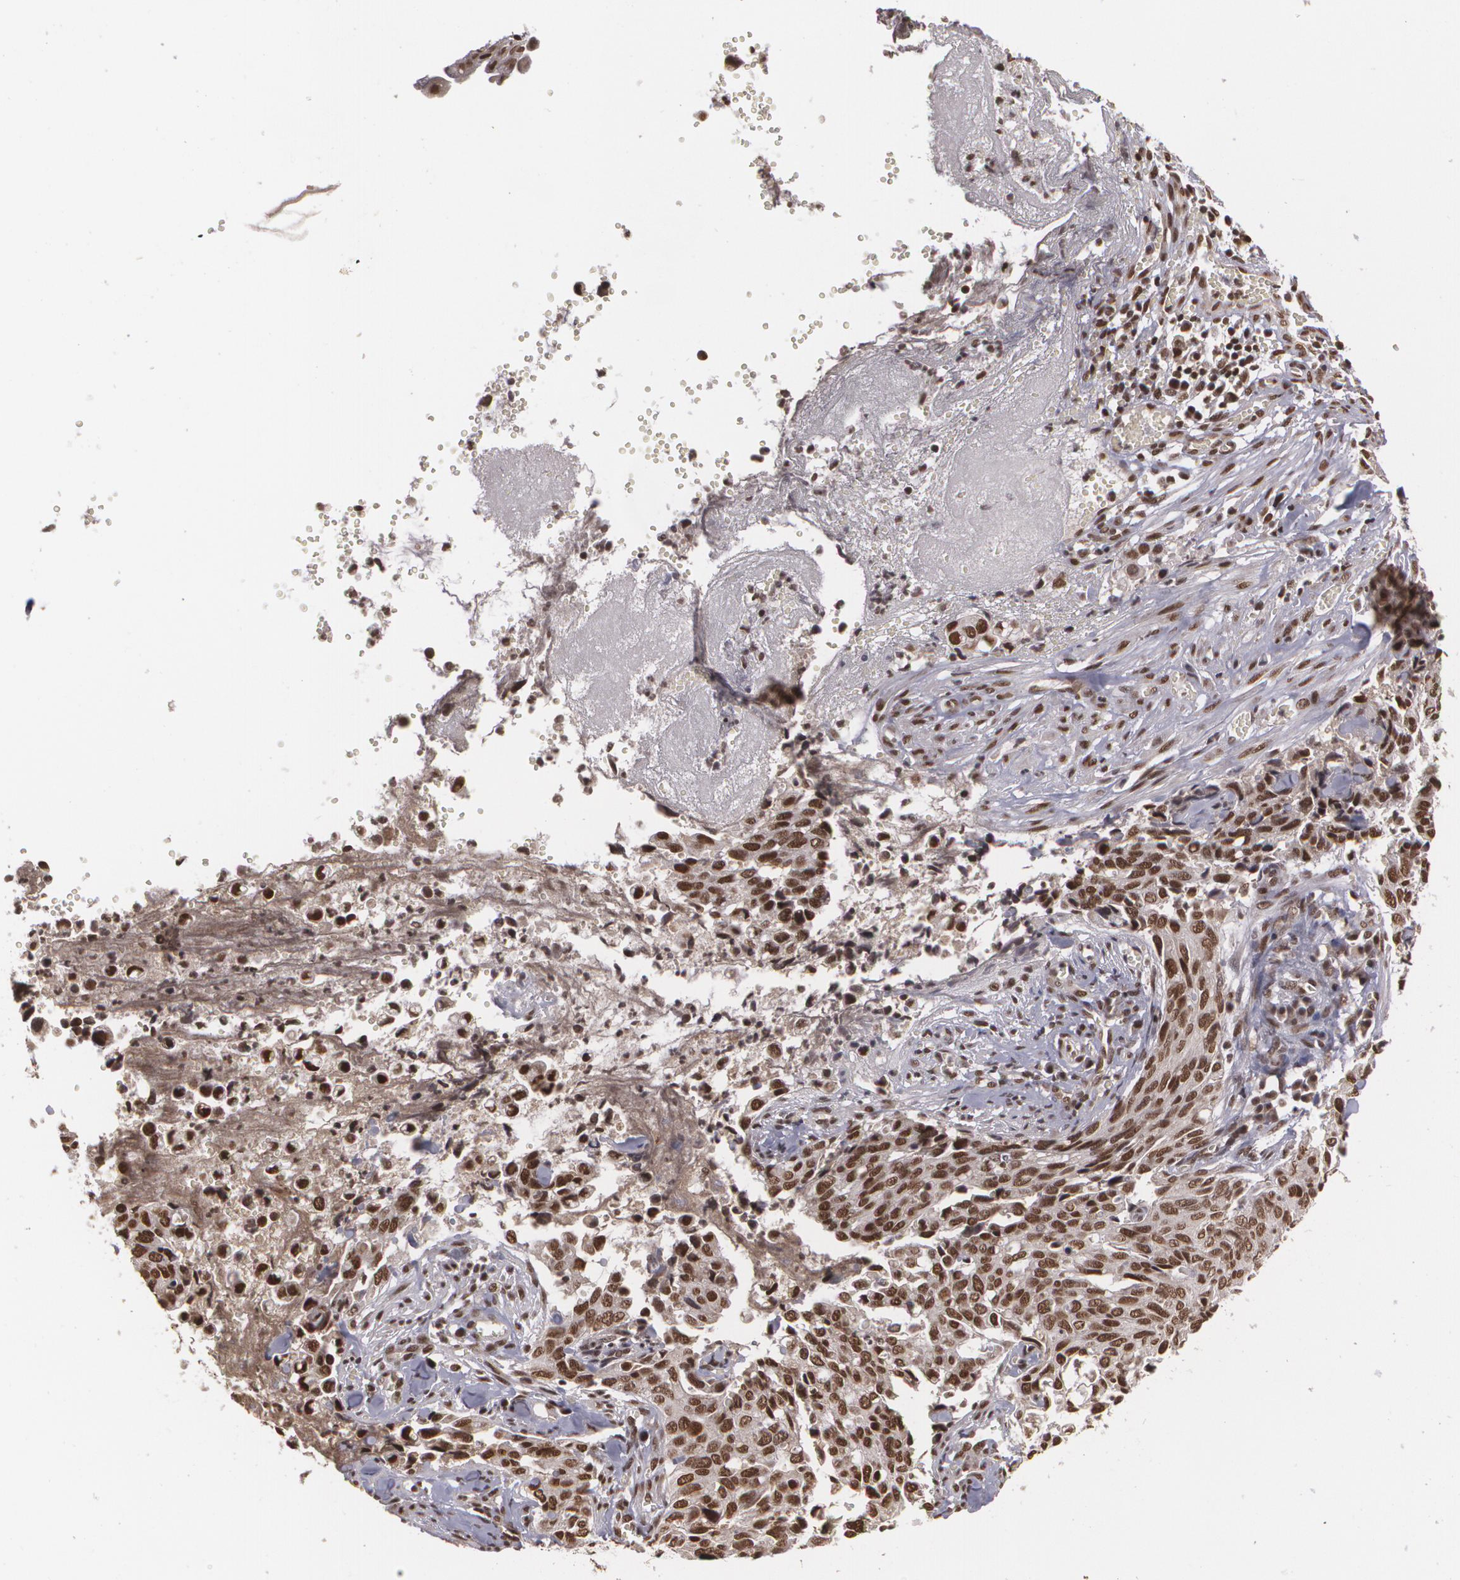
{"staining": {"intensity": "strong", "quantity": ">75%", "location": "nuclear"}, "tissue": "cervical cancer", "cell_type": "Tumor cells", "image_type": "cancer", "snomed": [{"axis": "morphology", "description": "Normal tissue, NOS"}, {"axis": "morphology", "description": "Squamous cell carcinoma, NOS"}, {"axis": "topography", "description": "Cervix"}], "caption": "Brown immunohistochemical staining in squamous cell carcinoma (cervical) demonstrates strong nuclear expression in approximately >75% of tumor cells.", "gene": "RXRB", "patient": {"sex": "female", "age": 45}}